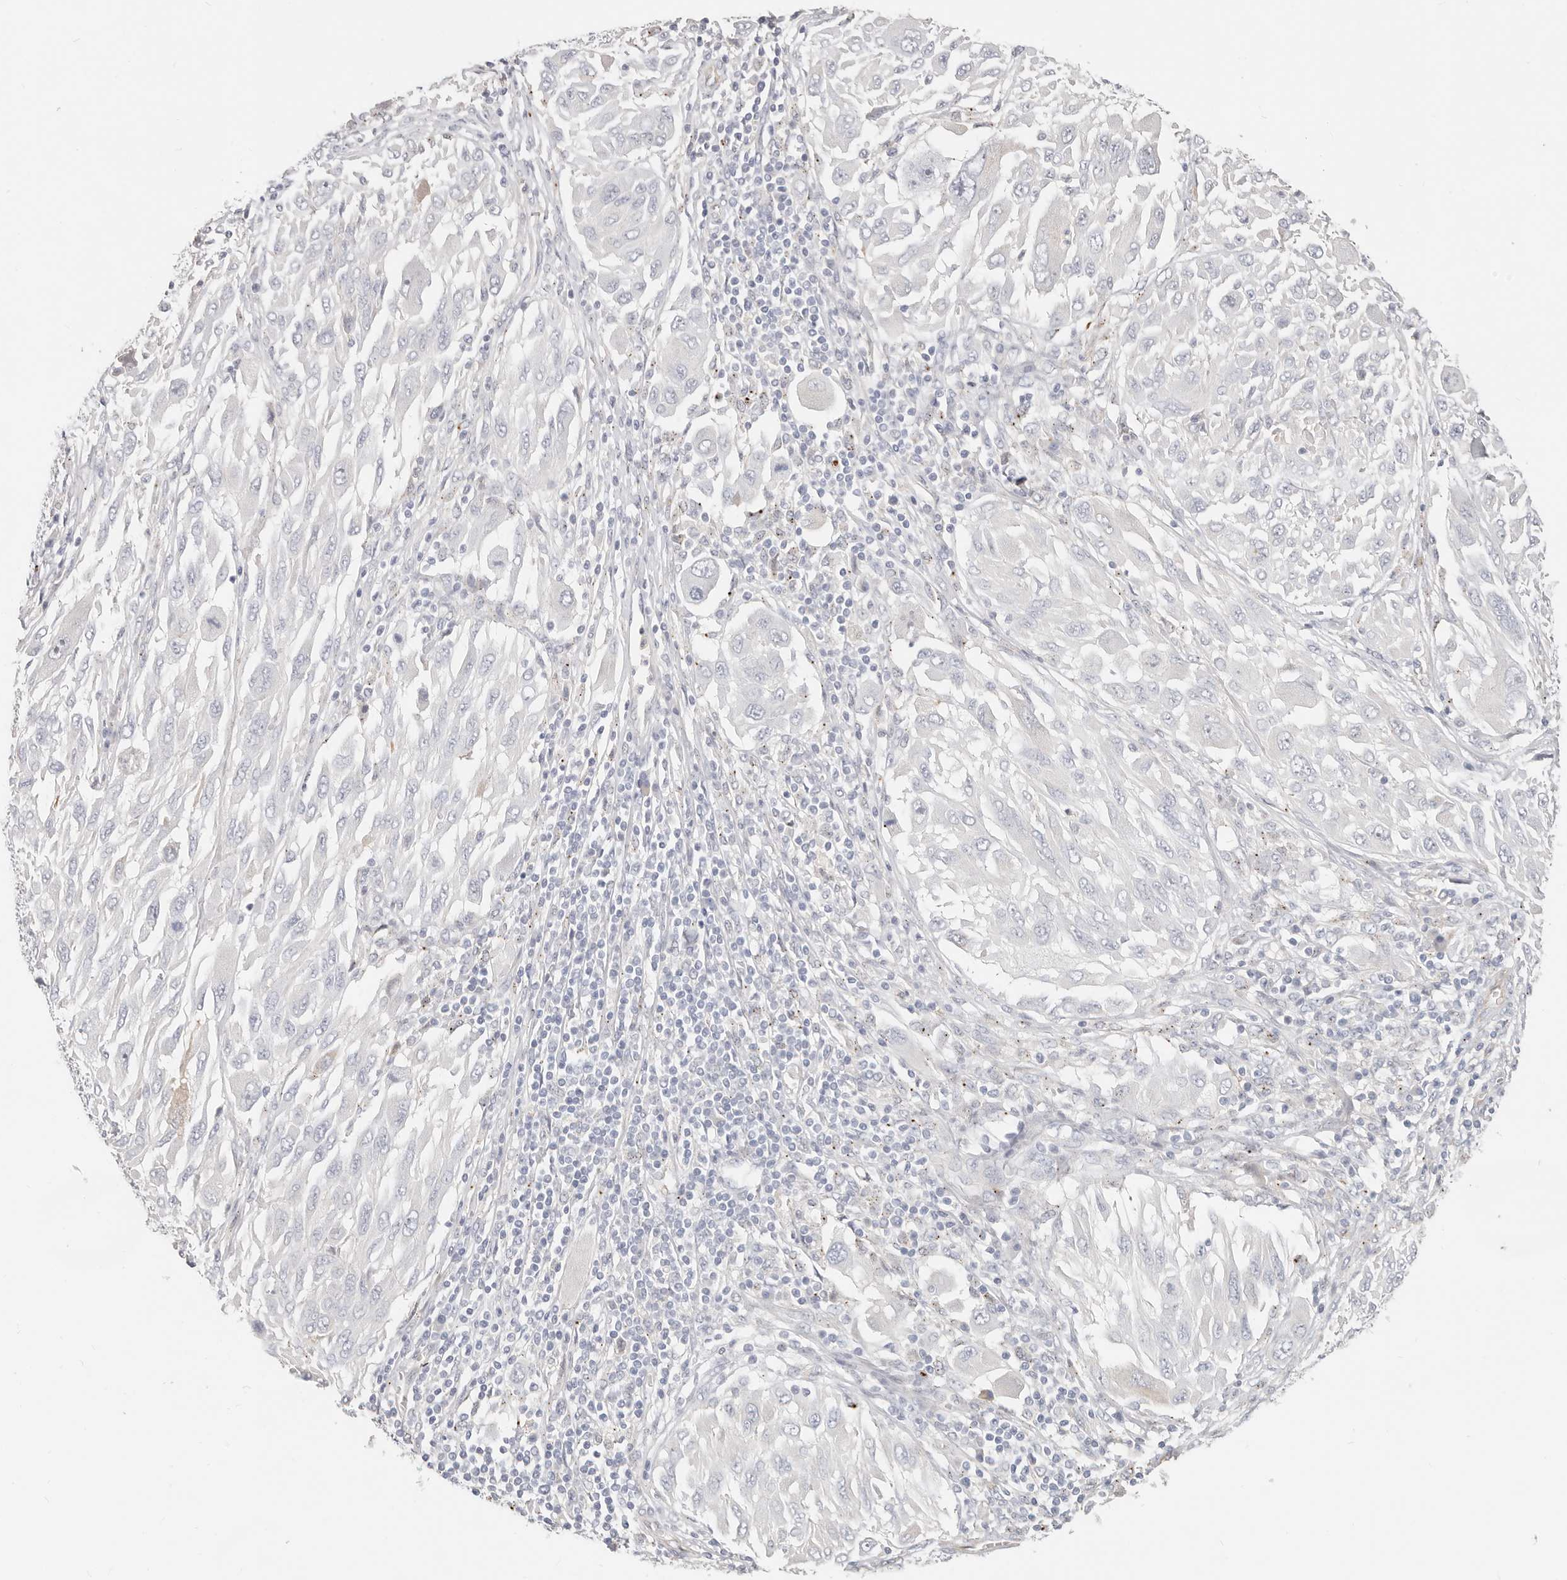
{"staining": {"intensity": "negative", "quantity": "none", "location": "none"}, "tissue": "melanoma", "cell_type": "Tumor cells", "image_type": "cancer", "snomed": [{"axis": "morphology", "description": "Malignant melanoma, NOS"}, {"axis": "topography", "description": "Skin"}], "caption": "DAB (3,3'-diaminobenzidine) immunohistochemical staining of malignant melanoma exhibits no significant expression in tumor cells. Nuclei are stained in blue.", "gene": "ZRANB1", "patient": {"sex": "female", "age": 91}}